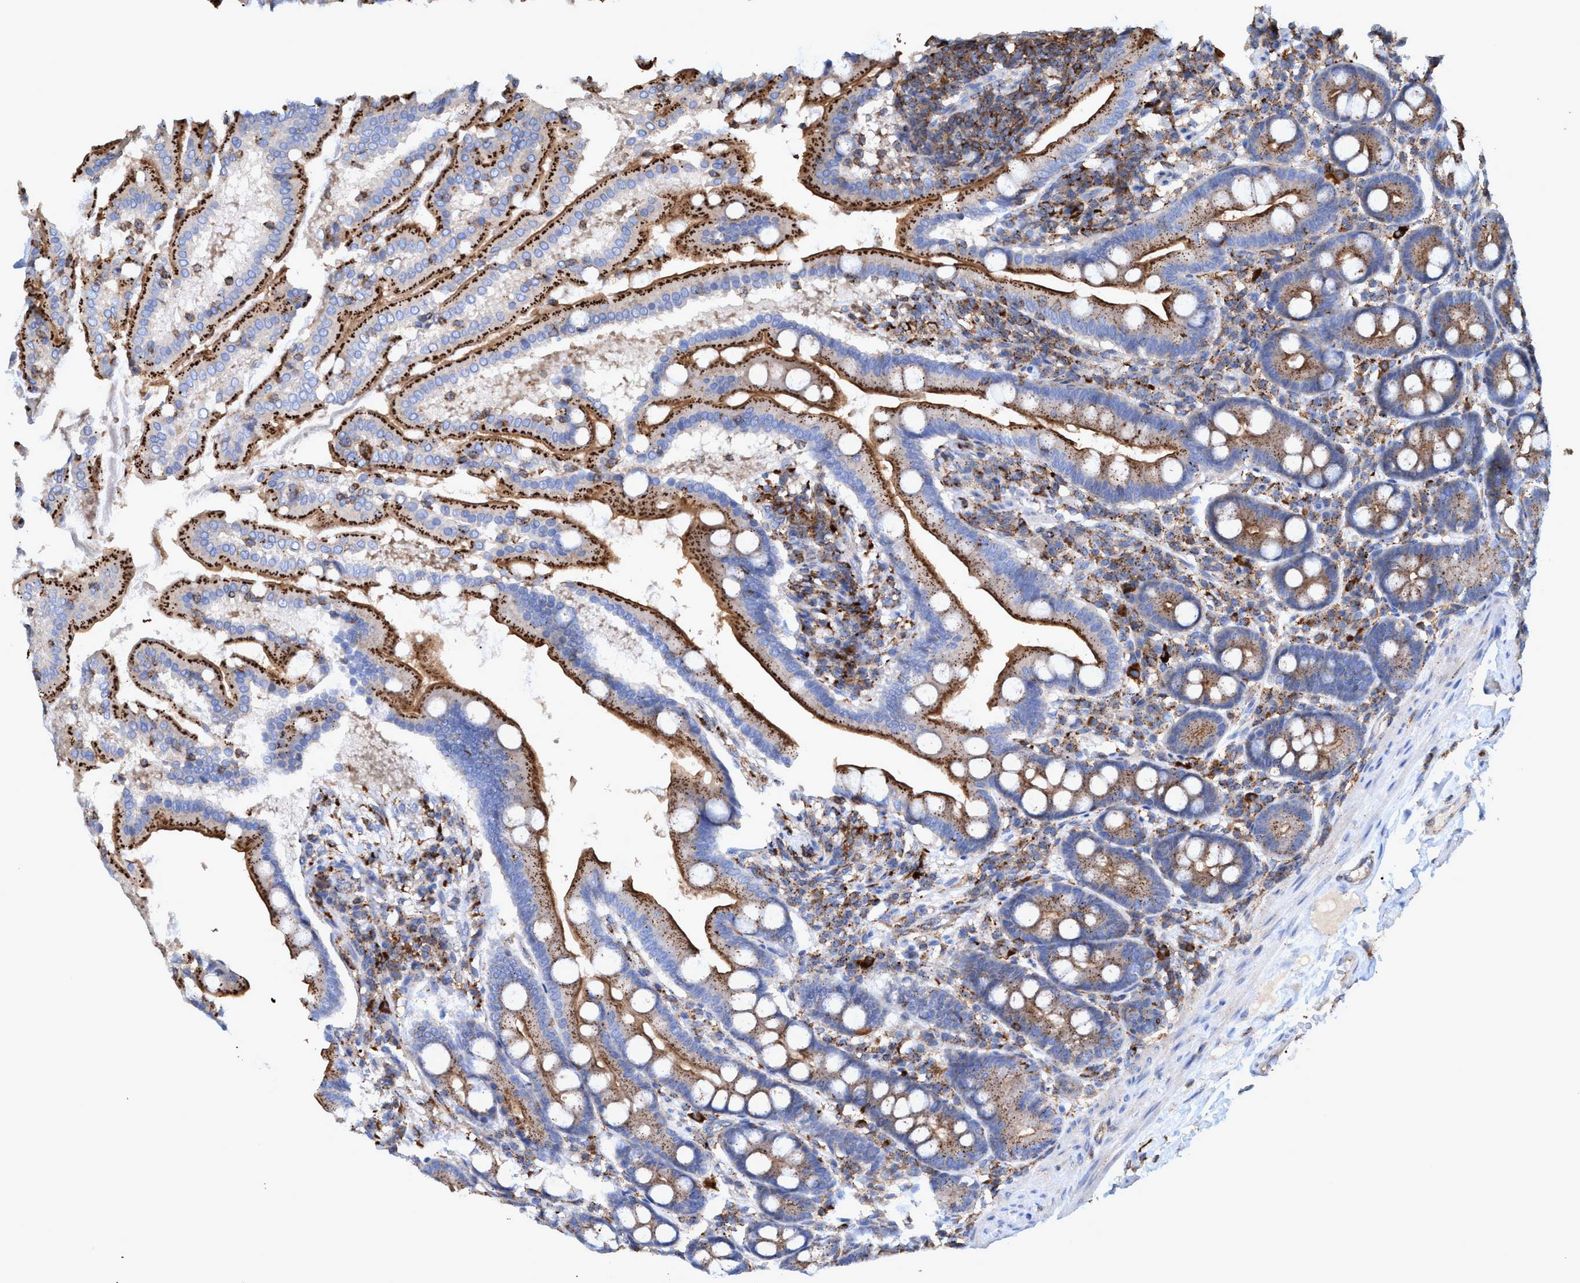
{"staining": {"intensity": "moderate", "quantity": ">75%", "location": "cytoplasmic/membranous"}, "tissue": "duodenum", "cell_type": "Glandular cells", "image_type": "normal", "snomed": [{"axis": "morphology", "description": "Normal tissue, NOS"}, {"axis": "topography", "description": "Duodenum"}], "caption": "Immunohistochemistry photomicrograph of unremarkable duodenum: human duodenum stained using immunohistochemistry demonstrates medium levels of moderate protein expression localized specifically in the cytoplasmic/membranous of glandular cells, appearing as a cytoplasmic/membranous brown color.", "gene": "TRIM65", "patient": {"sex": "male", "age": 50}}